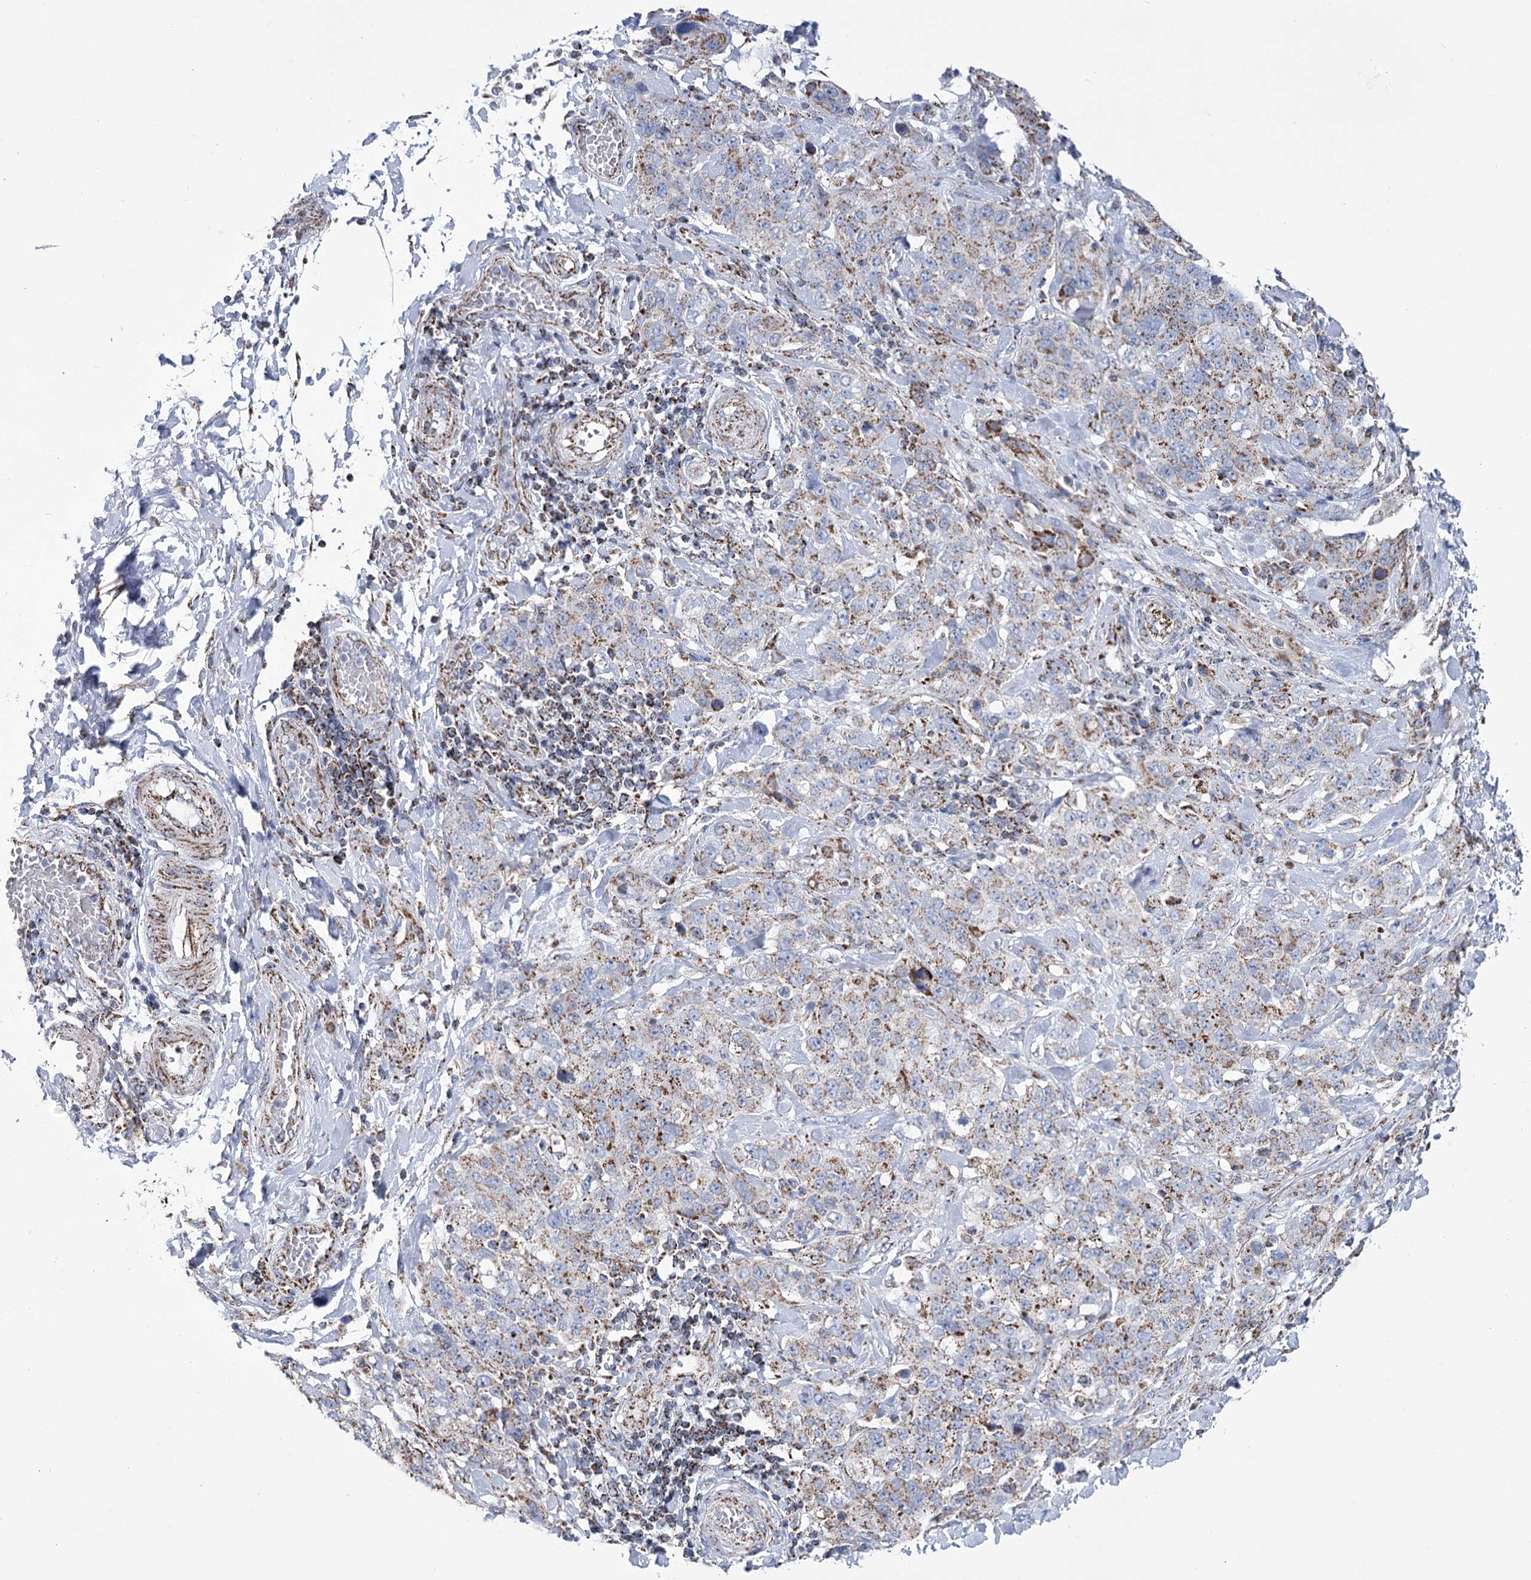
{"staining": {"intensity": "moderate", "quantity": "25%-75%", "location": "cytoplasmic/membranous"}, "tissue": "stomach cancer", "cell_type": "Tumor cells", "image_type": "cancer", "snomed": [{"axis": "morphology", "description": "Adenocarcinoma, NOS"}, {"axis": "topography", "description": "Stomach"}], "caption": "This is a micrograph of IHC staining of stomach cancer, which shows moderate staining in the cytoplasmic/membranous of tumor cells.", "gene": "PDHB", "patient": {"sex": "male", "age": 48}}